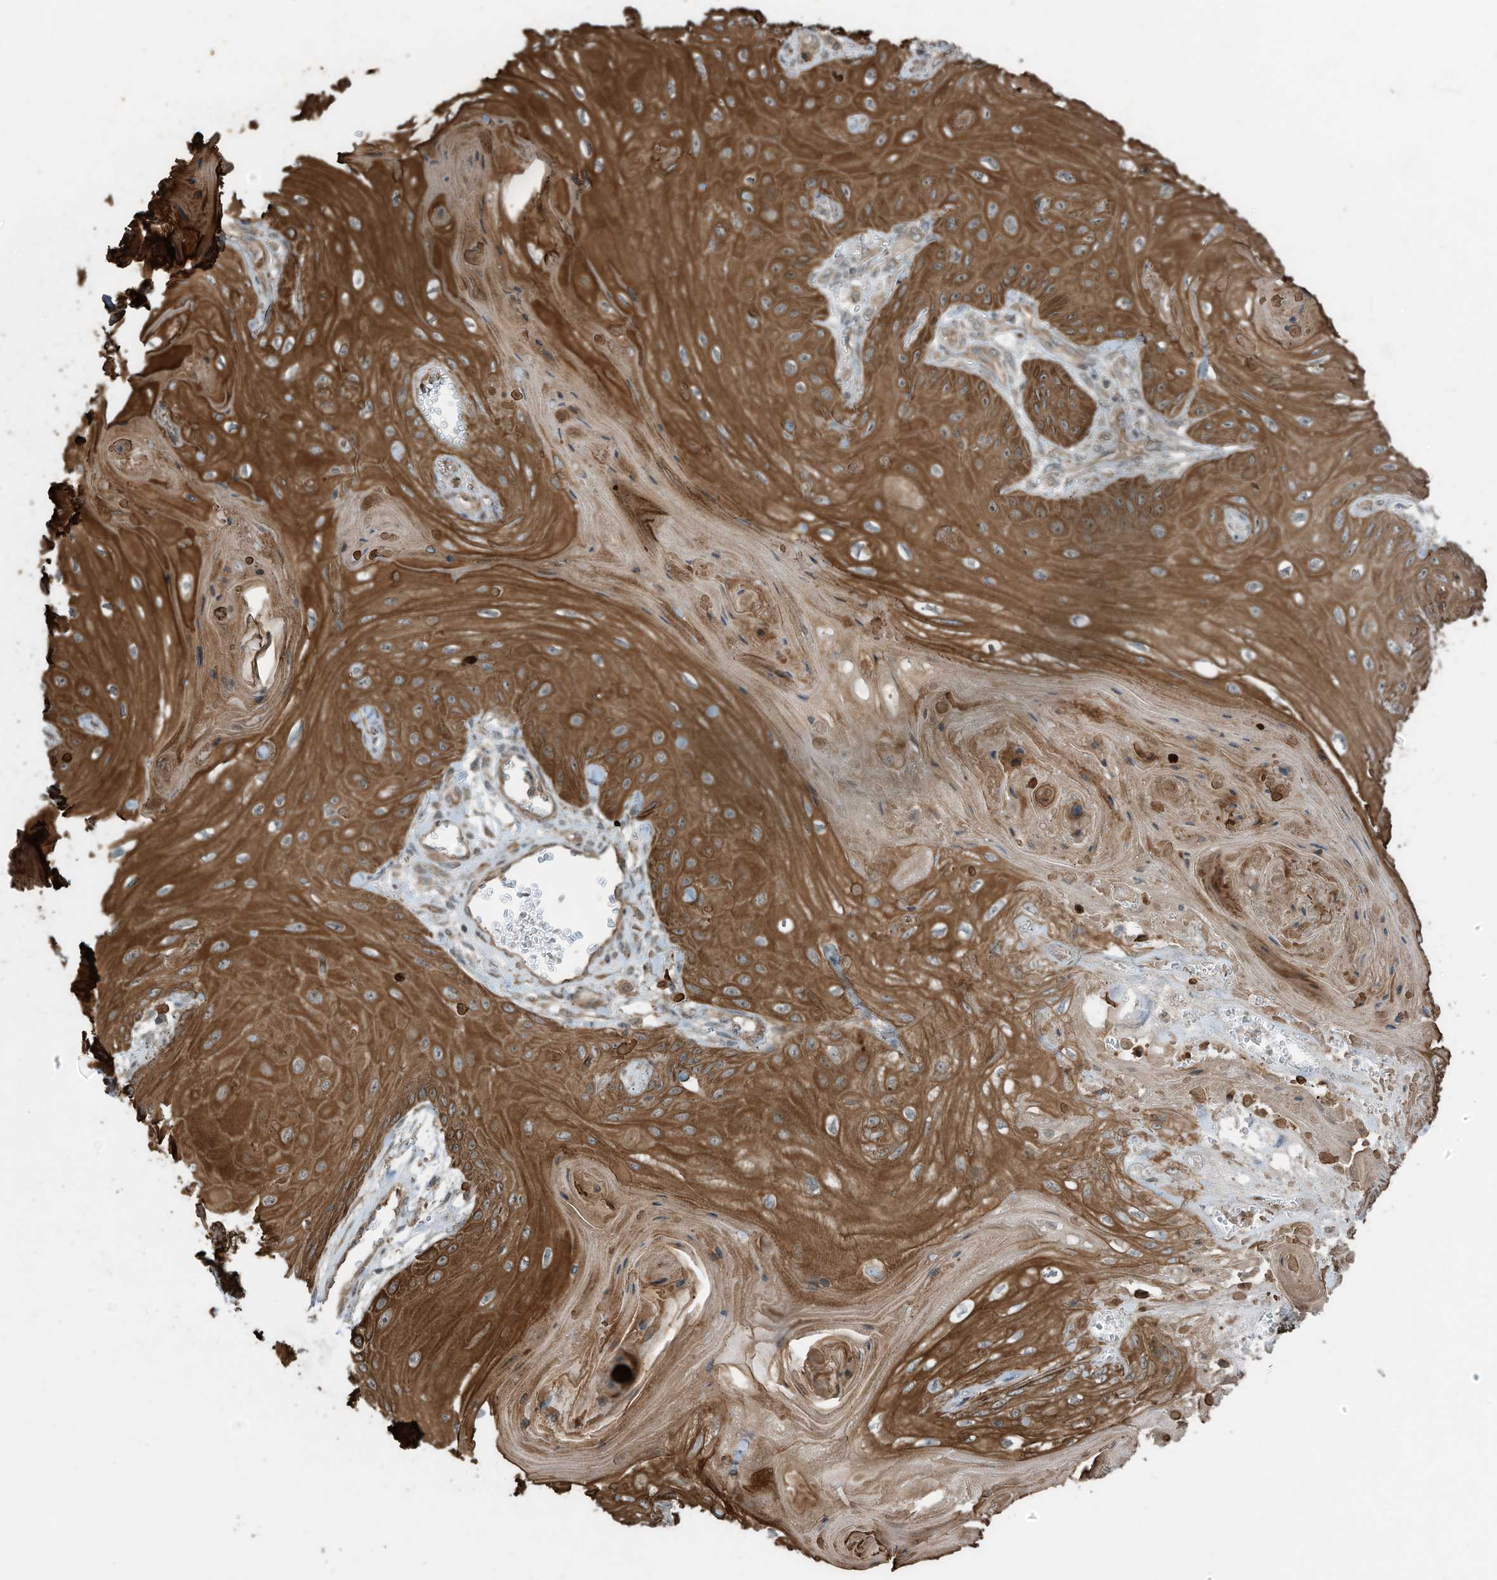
{"staining": {"intensity": "strong", "quantity": ">75%", "location": "cytoplasmic/membranous"}, "tissue": "skin cancer", "cell_type": "Tumor cells", "image_type": "cancer", "snomed": [{"axis": "morphology", "description": "Squamous cell carcinoma, NOS"}, {"axis": "topography", "description": "Skin"}], "caption": "Squamous cell carcinoma (skin) stained with DAB immunohistochemistry (IHC) exhibits high levels of strong cytoplasmic/membranous expression in about >75% of tumor cells.", "gene": "ZNF653", "patient": {"sex": "male", "age": 74}}